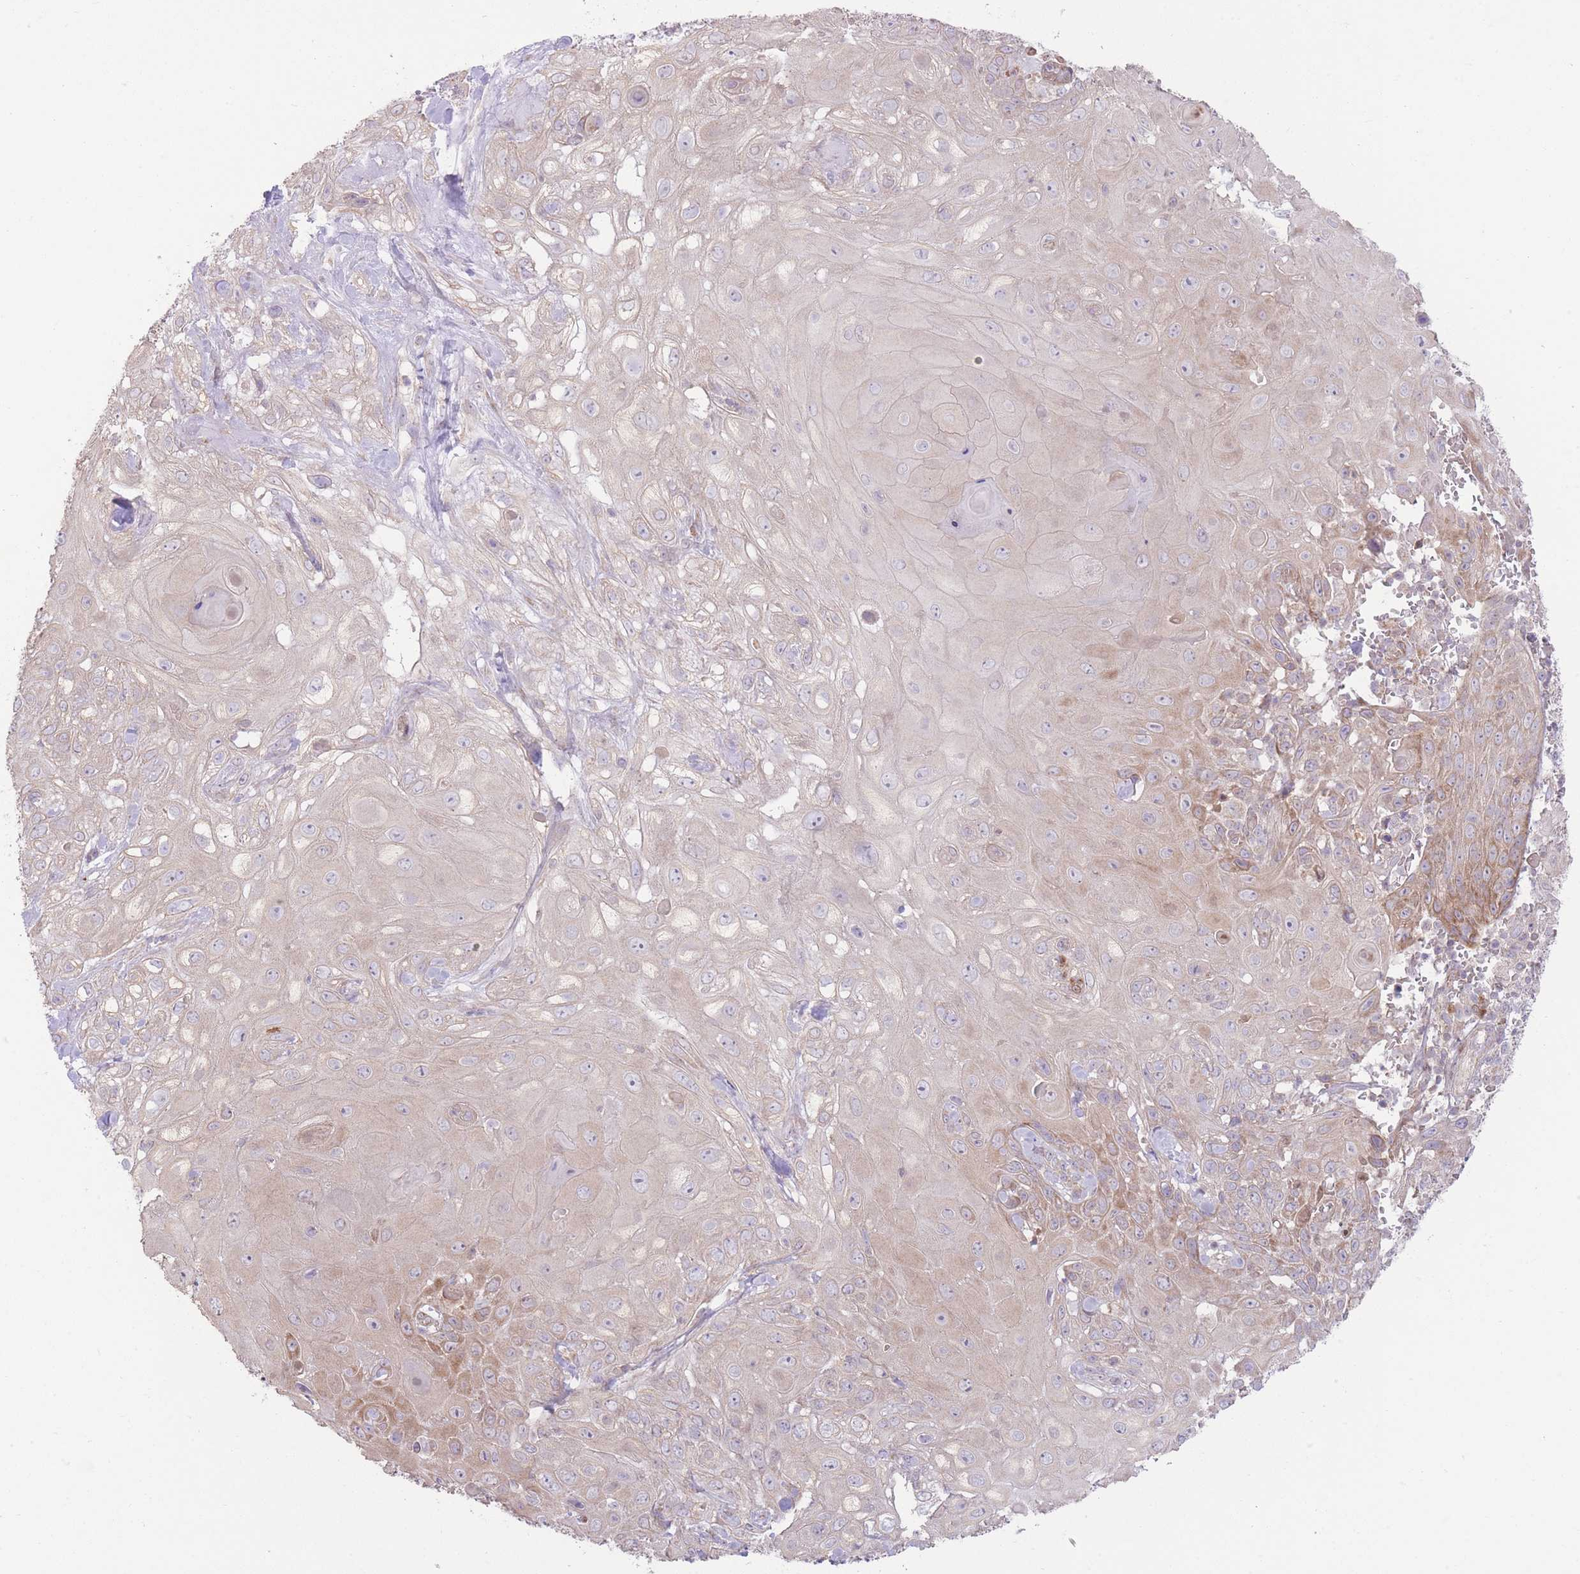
{"staining": {"intensity": "moderate", "quantity": "<25%", "location": "cytoplasmic/membranous"}, "tissue": "skin cancer", "cell_type": "Tumor cells", "image_type": "cancer", "snomed": [{"axis": "morphology", "description": "Normal tissue, NOS"}, {"axis": "morphology", "description": "Squamous cell carcinoma, NOS"}, {"axis": "topography", "description": "Skin"}, {"axis": "topography", "description": "Cartilage tissue"}], "caption": "Immunohistochemical staining of human skin squamous cell carcinoma shows low levels of moderate cytoplasmic/membranous protein positivity in approximately <25% of tumor cells.", "gene": "BOLA2B", "patient": {"sex": "female", "age": 79}}